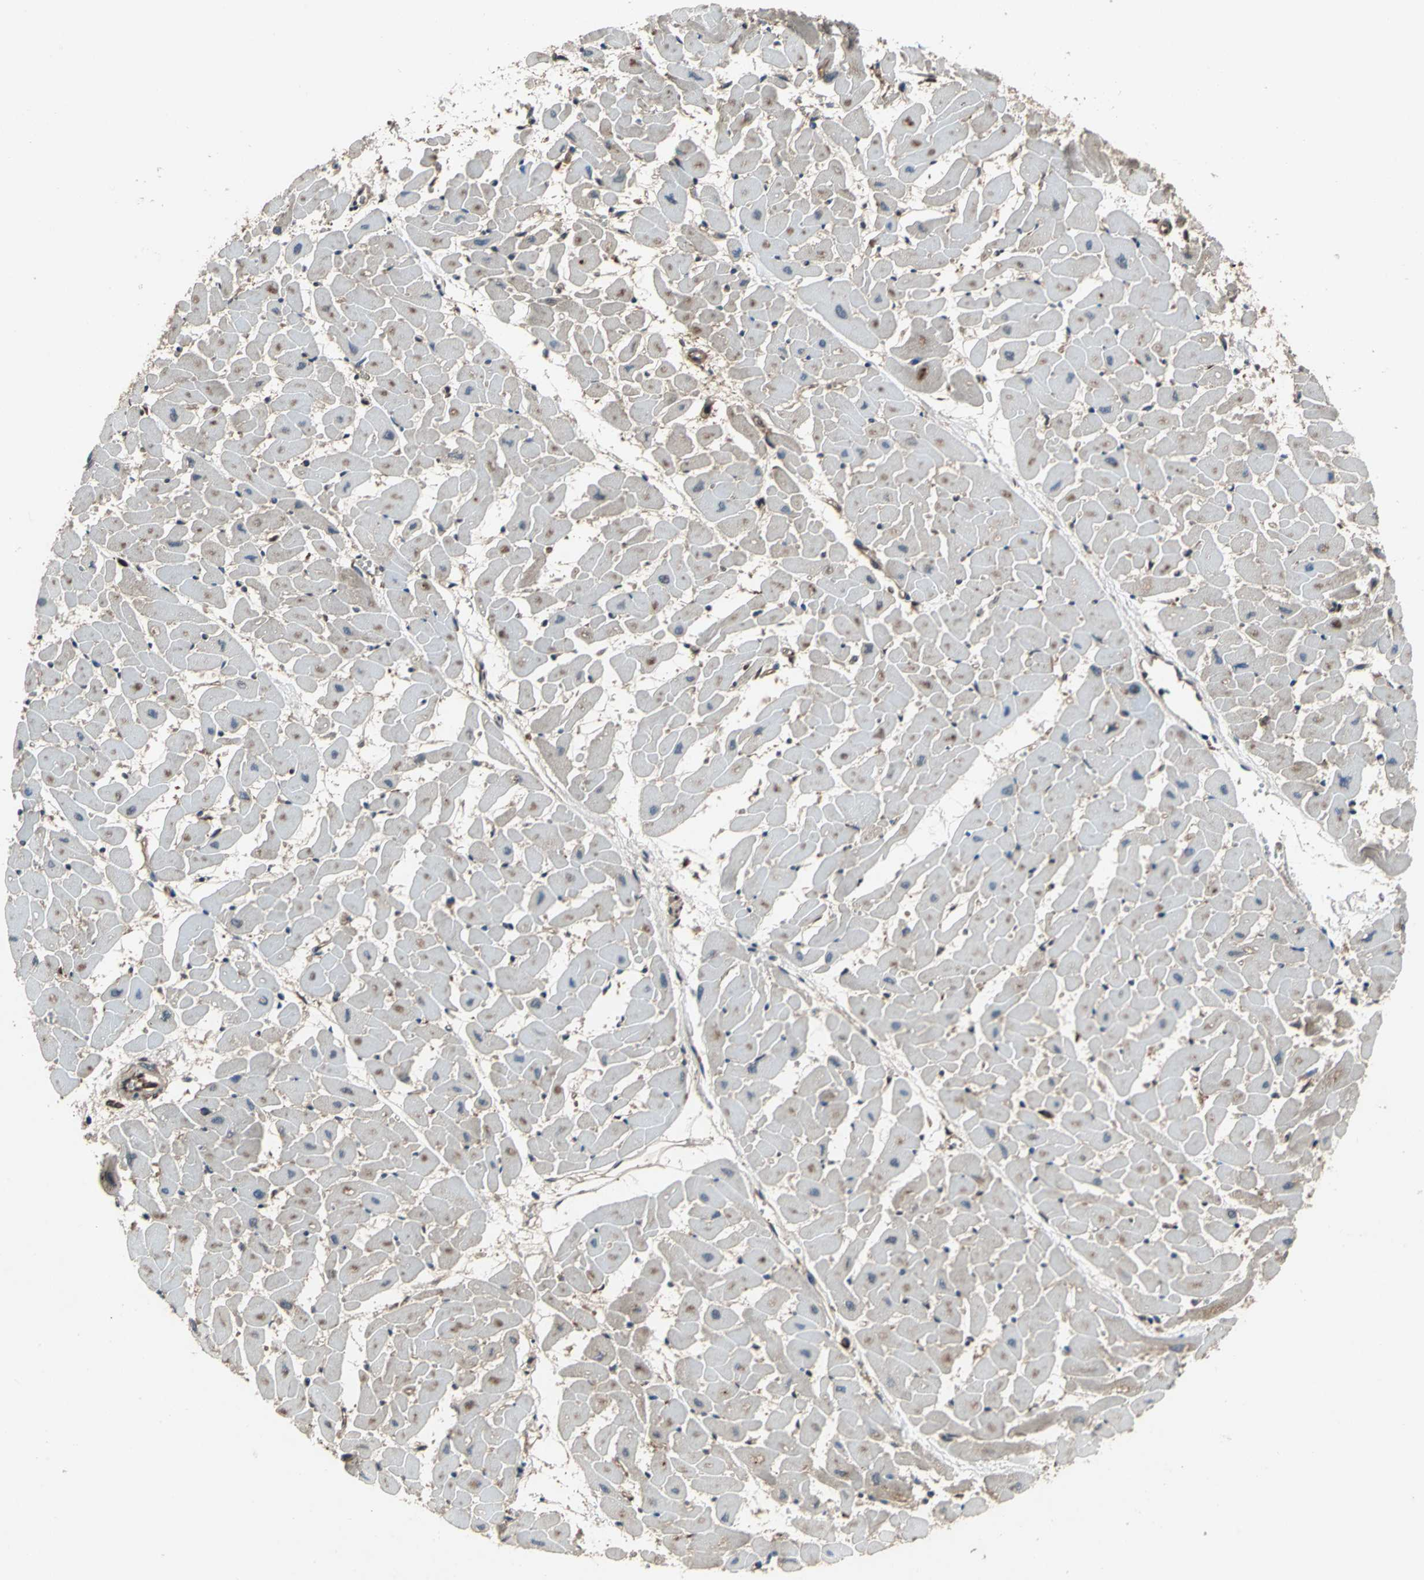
{"staining": {"intensity": "moderate", "quantity": "<25%", "location": "cytoplasmic/membranous"}, "tissue": "heart muscle", "cell_type": "Cardiomyocytes", "image_type": "normal", "snomed": [{"axis": "morphology", "description": "Normal tissue, NOS"}, {"axis": "topography", "description": "Heart"}], "caption": "Immunohistochemical staining of unremarkable heart muscle exhibits <25% levels of moderate cytoplasmic/membranous protein expression in approximately <25% of cardiomyocytes.", "gene": "CAPN1", "patient": {"sex": "female", "age": 19}}